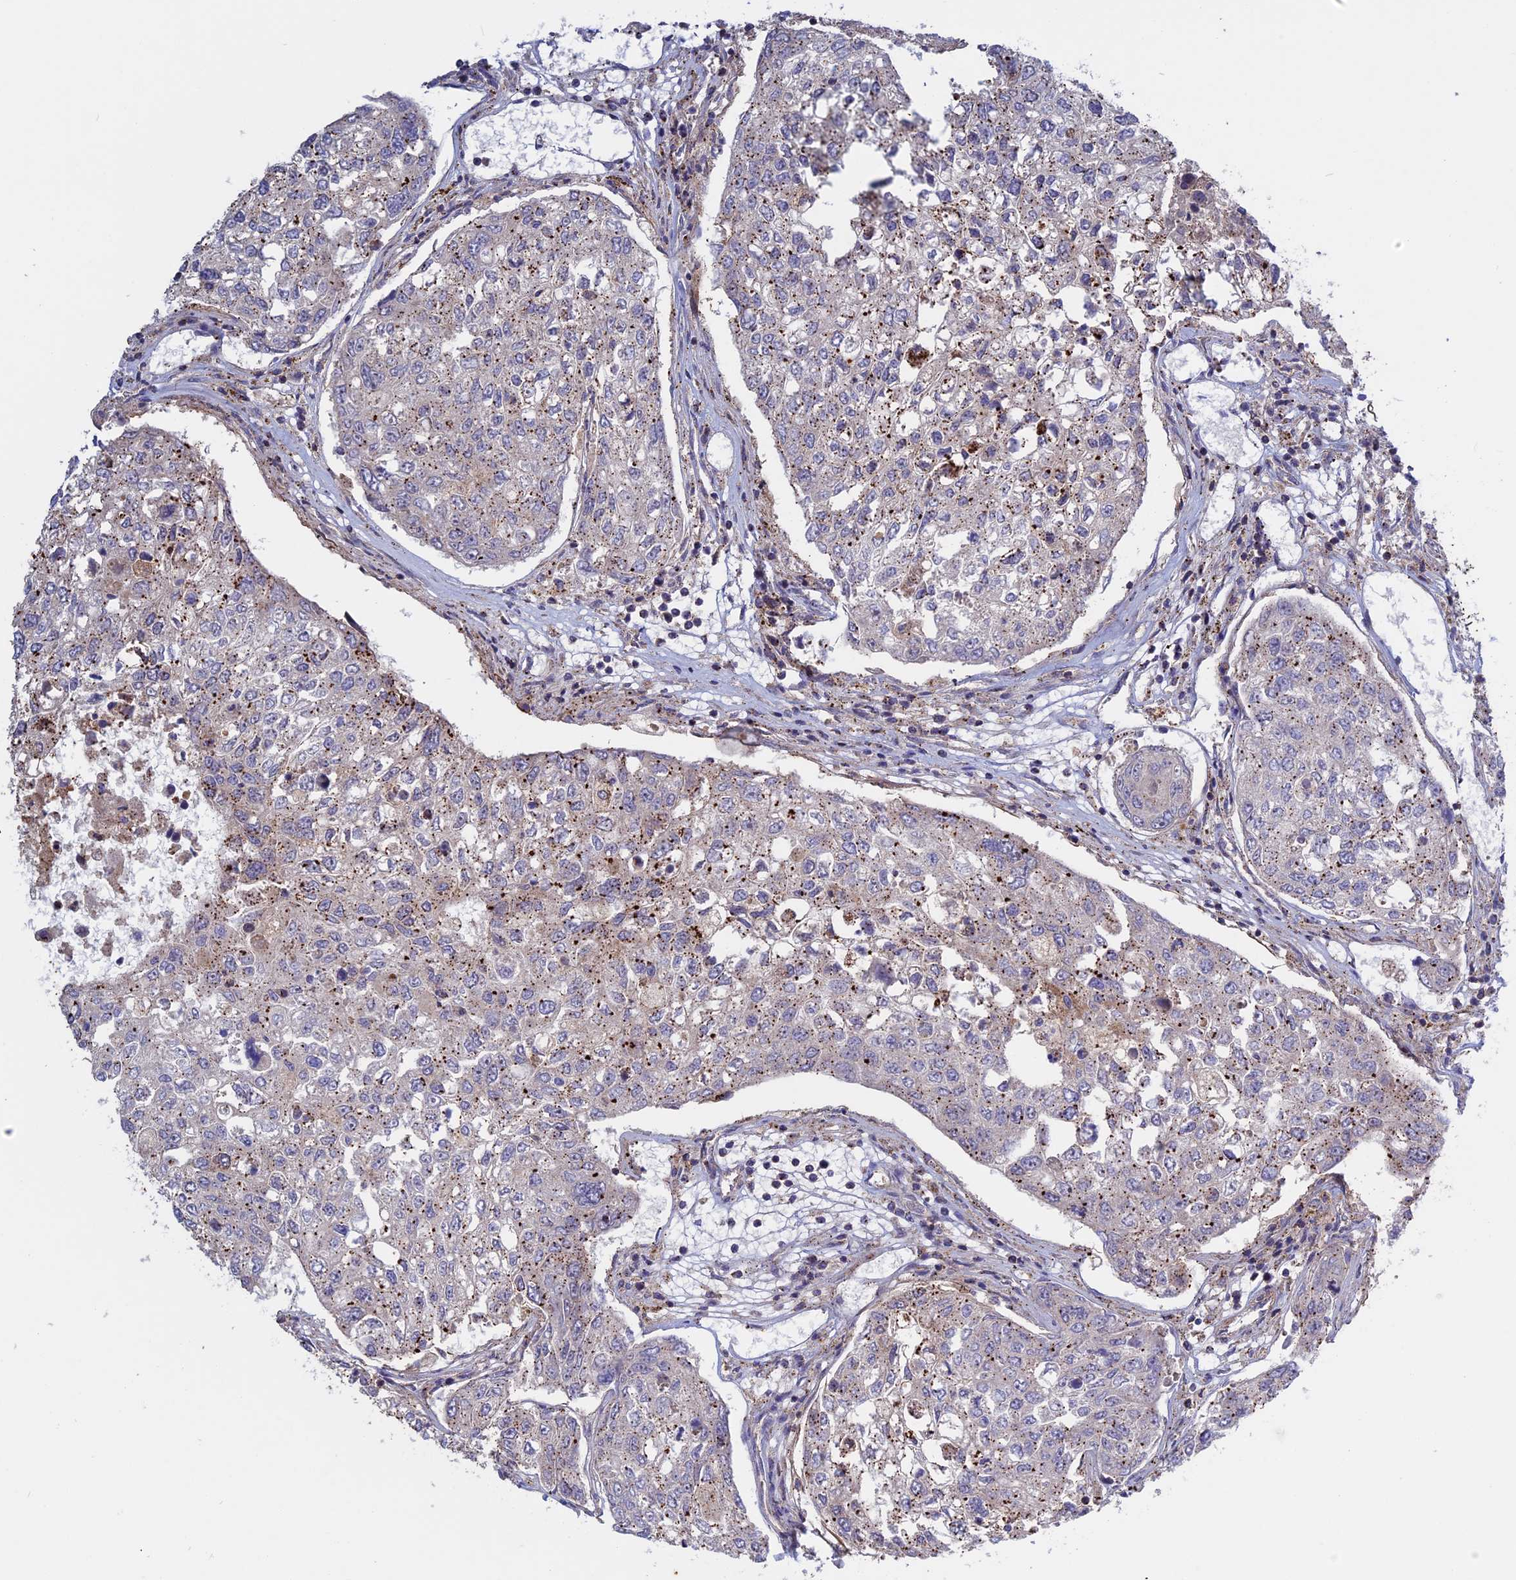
{"staining": {"intensity": "moderate", "quantity": "<25%", "location": "cytoplasmic/membranous"}, "tissue": "urothelial cancer", "cell_type": "Tumor cells", "image_type": "cancer", "snomed": [{"axis": "morphology", "description": "Urothelial carcinoma, High grade"}, {"axis": "topography", "description": "Lymph node"}, {"axis": "topography", "description": "Urinary bladder"}], "caption": "Approximately <25% of tumor cells in urothelial carcinoma (high-grade) demonstrate moderate cytoplasmic/membranous protein positivity as visualized by brown immunohistochemical staining.", "gene": "LYPD5", "patient": {"sex": "male", "age": 51}}